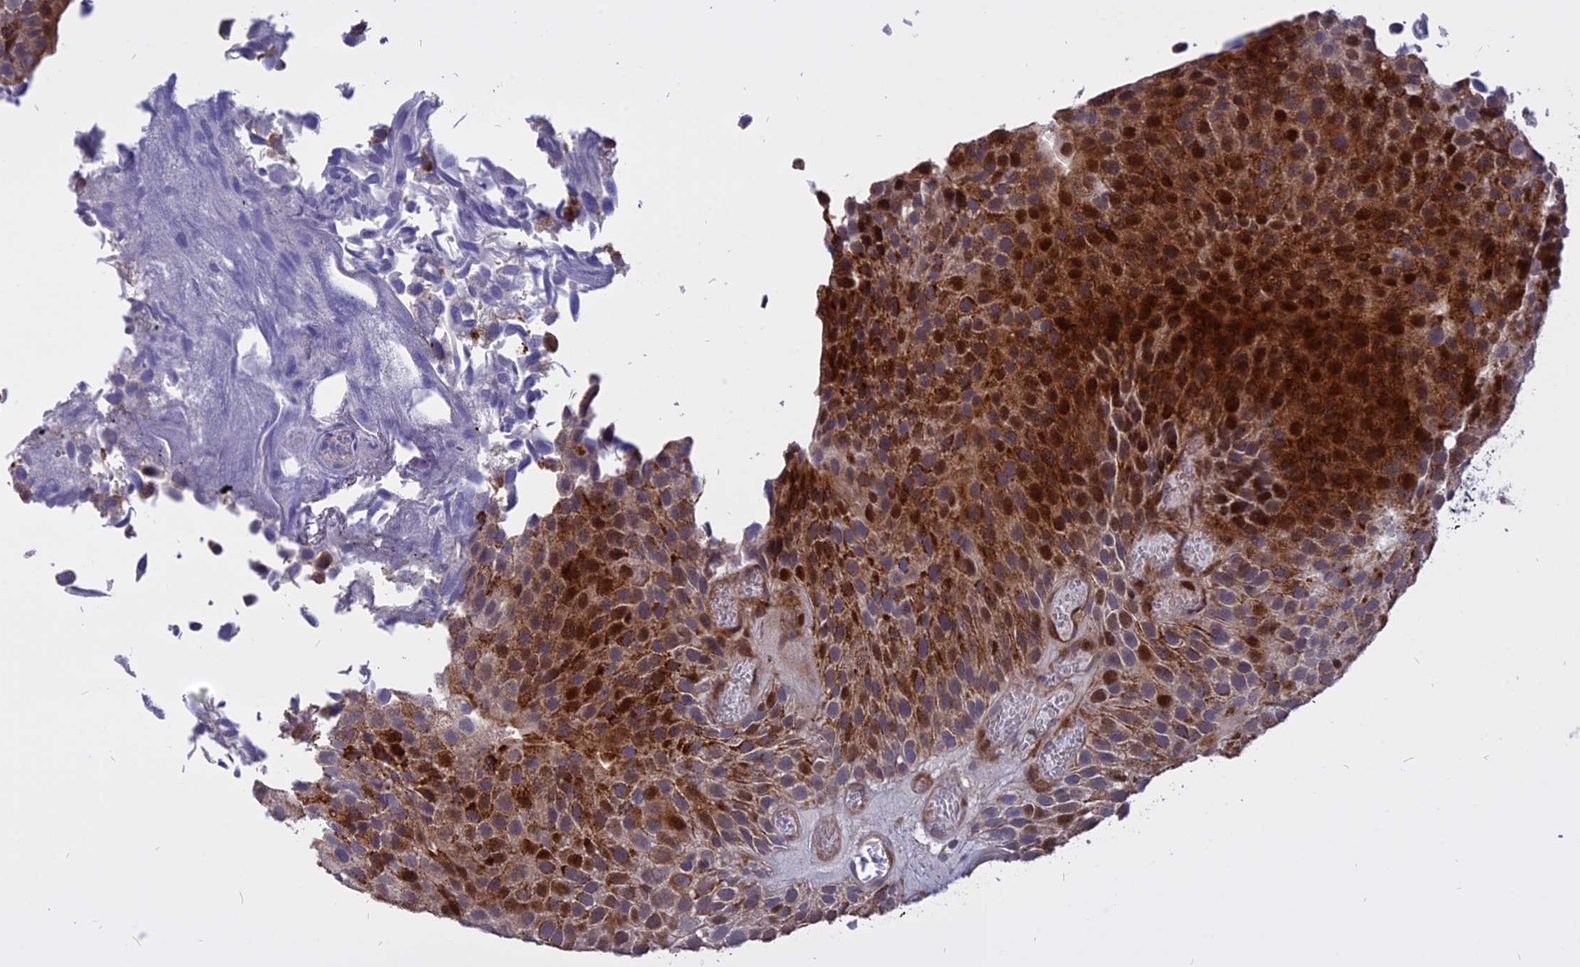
{"staining": {"intensity": "strong", "quantity": ">75%", "location": "cytoplasmic/membranous,nuclear"}, "tissue": "urothelial cancer", "cell_type": "Tumor cells", "image_type": "cancer", "snomed": [{"axis": "morphology", "description": "Urothelial carcinoma, Low grade"}, {"axis": "topography", "description": "Urinary bladder"}], "caption": "Brown immunohistochemical staining in low-grade urothelial carcinoma demonstrates strong cytoplasmic/membranous and nuclear expression in approximately >75% of tumor cells.", "gene": "TMEM263", "patient": {"sex": "male", "age": 89}}